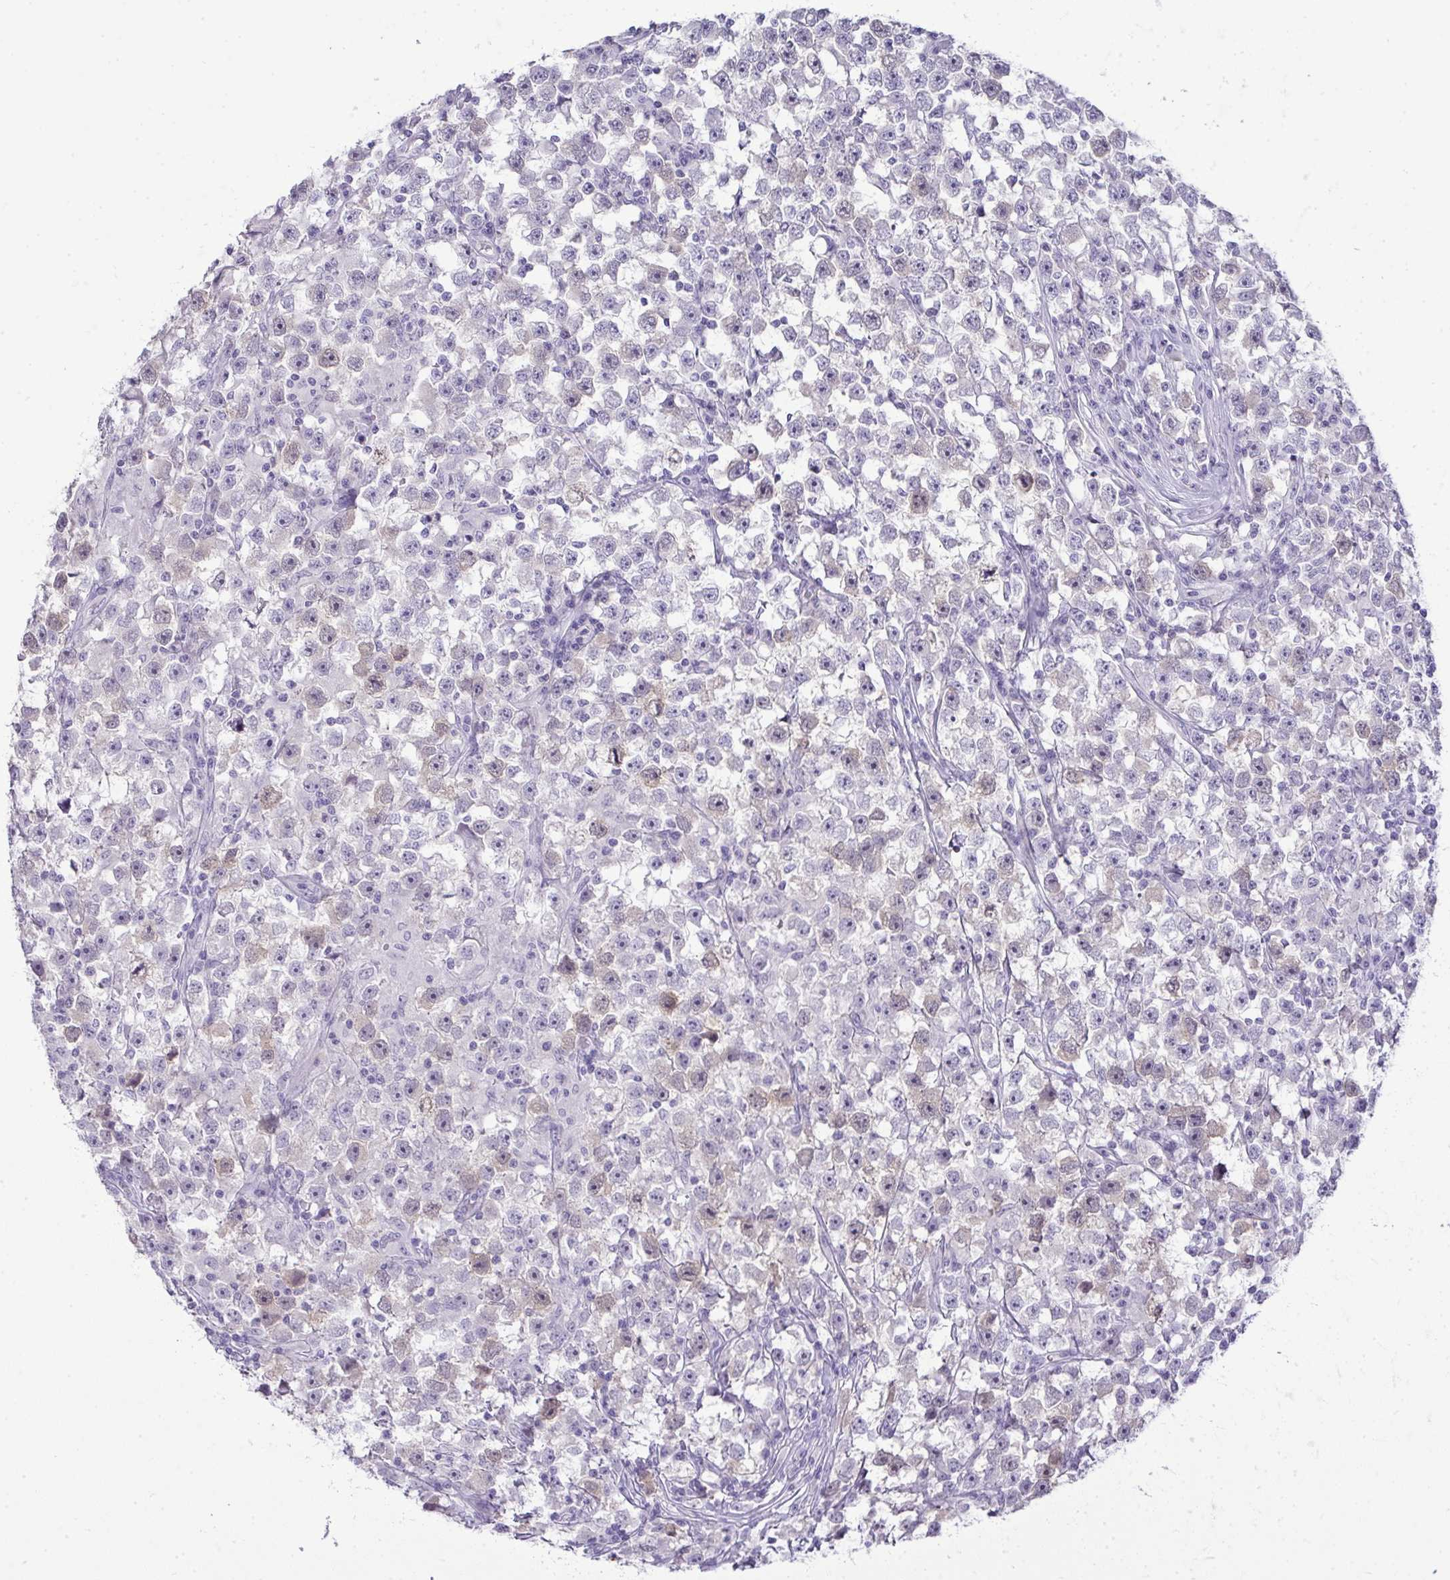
{"staining": {"intensity": "negative", "quantity": "none", "location": "none"}, "tissue": "testis cancer", "cell_type": "Tumor cells", "image_type": "cancer", "snomed": [{"axis": "morphology", "description": "Seminoma, NOS"}, {"axis": "topography", "description": "Testis"}], "caption": "The immunohistochemistry (IHC) photomicrograph has no significant expression in tumor cells of seminoma (testis) tissue.", "gene": "UBE2S", "patient": {"sex": "male", "age": 33}}